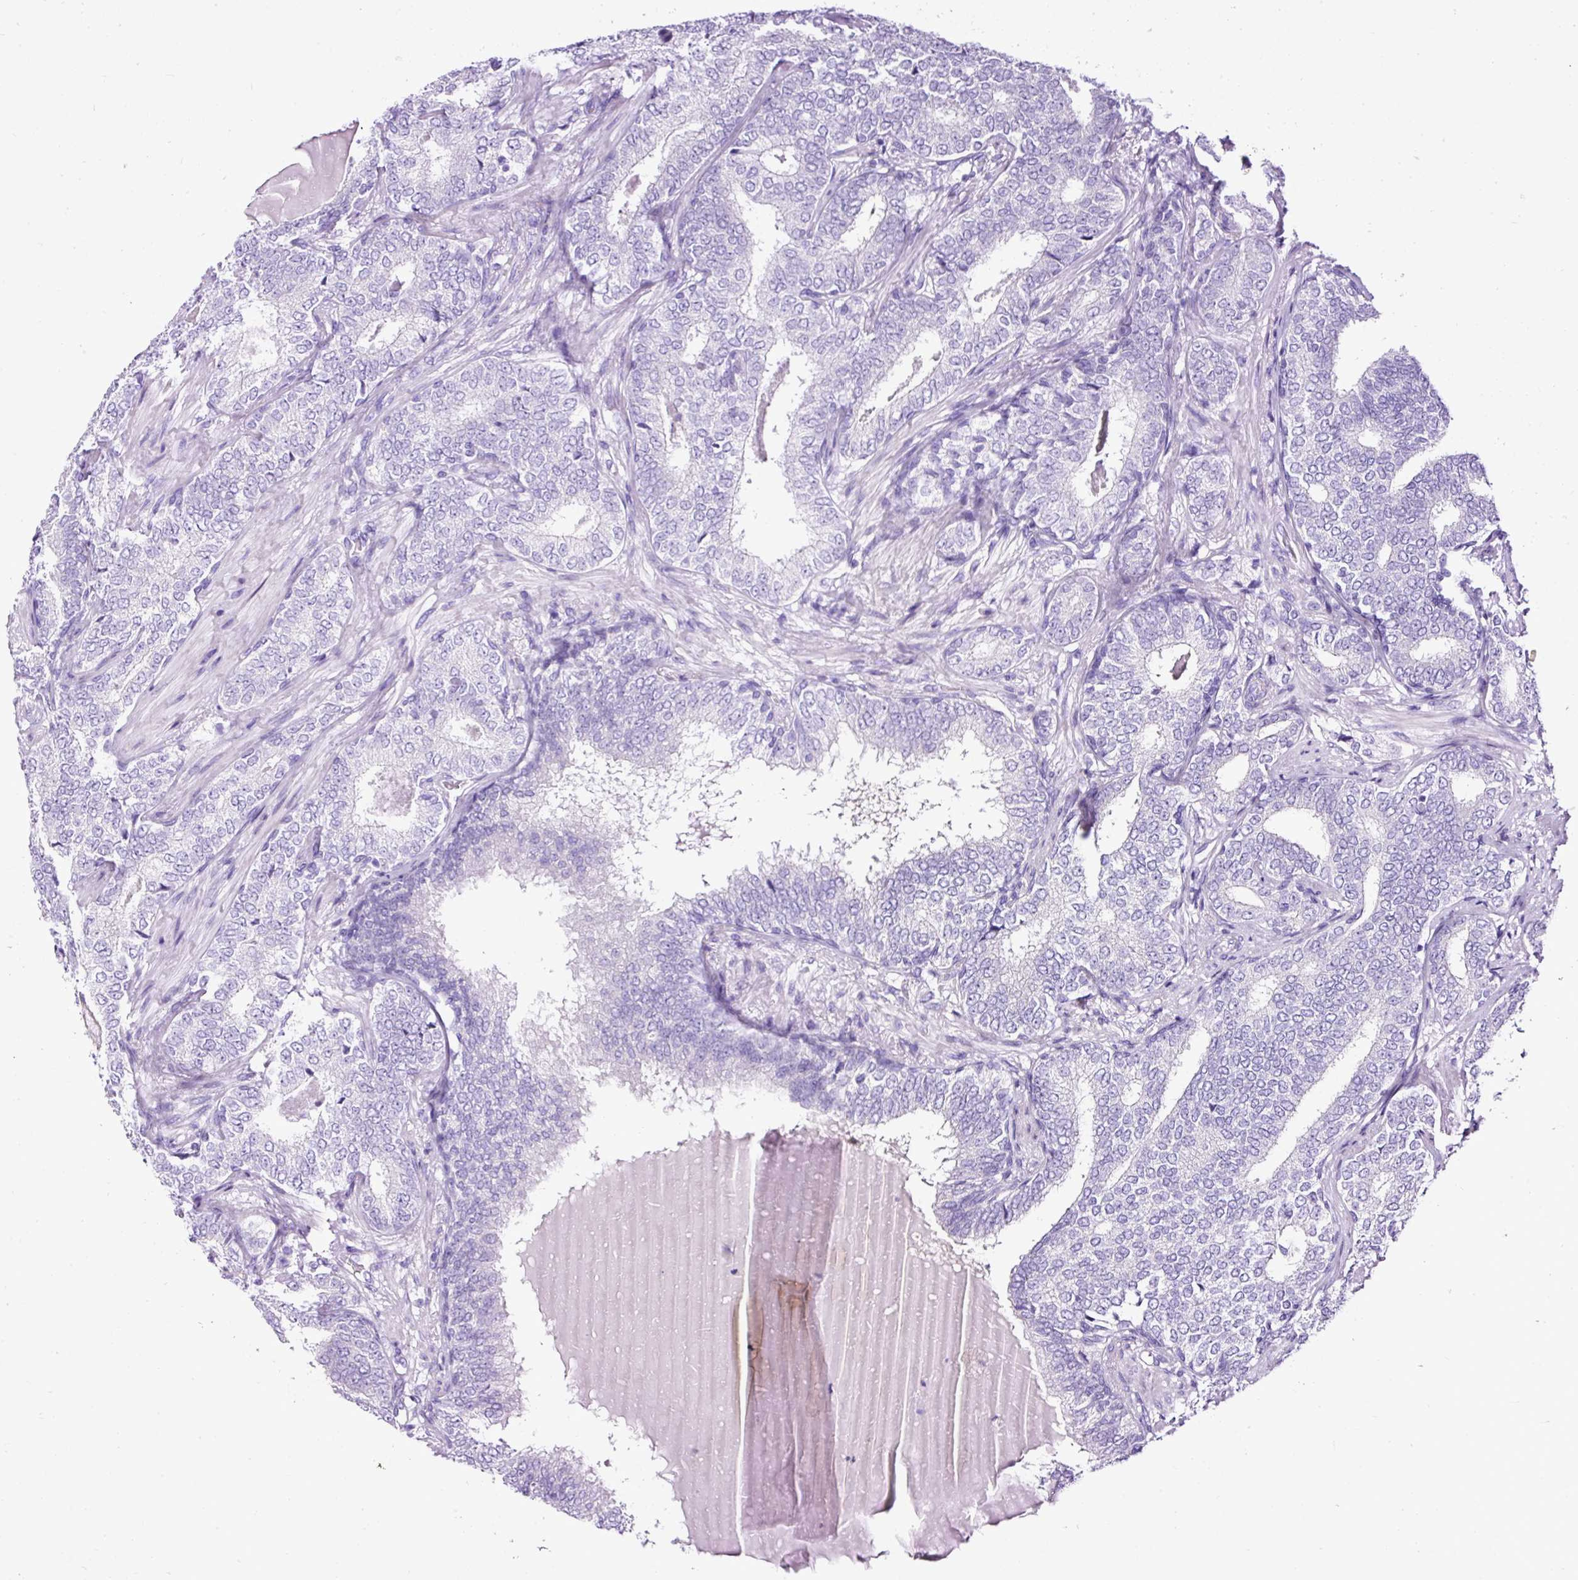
{"staining": {"intensity": "negative", "quantity": "none", "location": "none"}, "tissue": "prostate cancer", "cell_type": "Tumor cells", "image_type": "cancer", "snomed": [{"axis": "morphology", "description": "Adenocarcinoma, High grade"}, {"axis": "topography", "description": "Prostate"}], "caption": "IHC image of prostate cancer (high-grade adenocarcinoma) stained for a protein (brown), which displays no positivity in tumor cells. (Brightfield microscopy of DAB immunohistochemistry at high magnification).", "gene": "STOX2", "patient": {"sex": "male", "age": 72}}